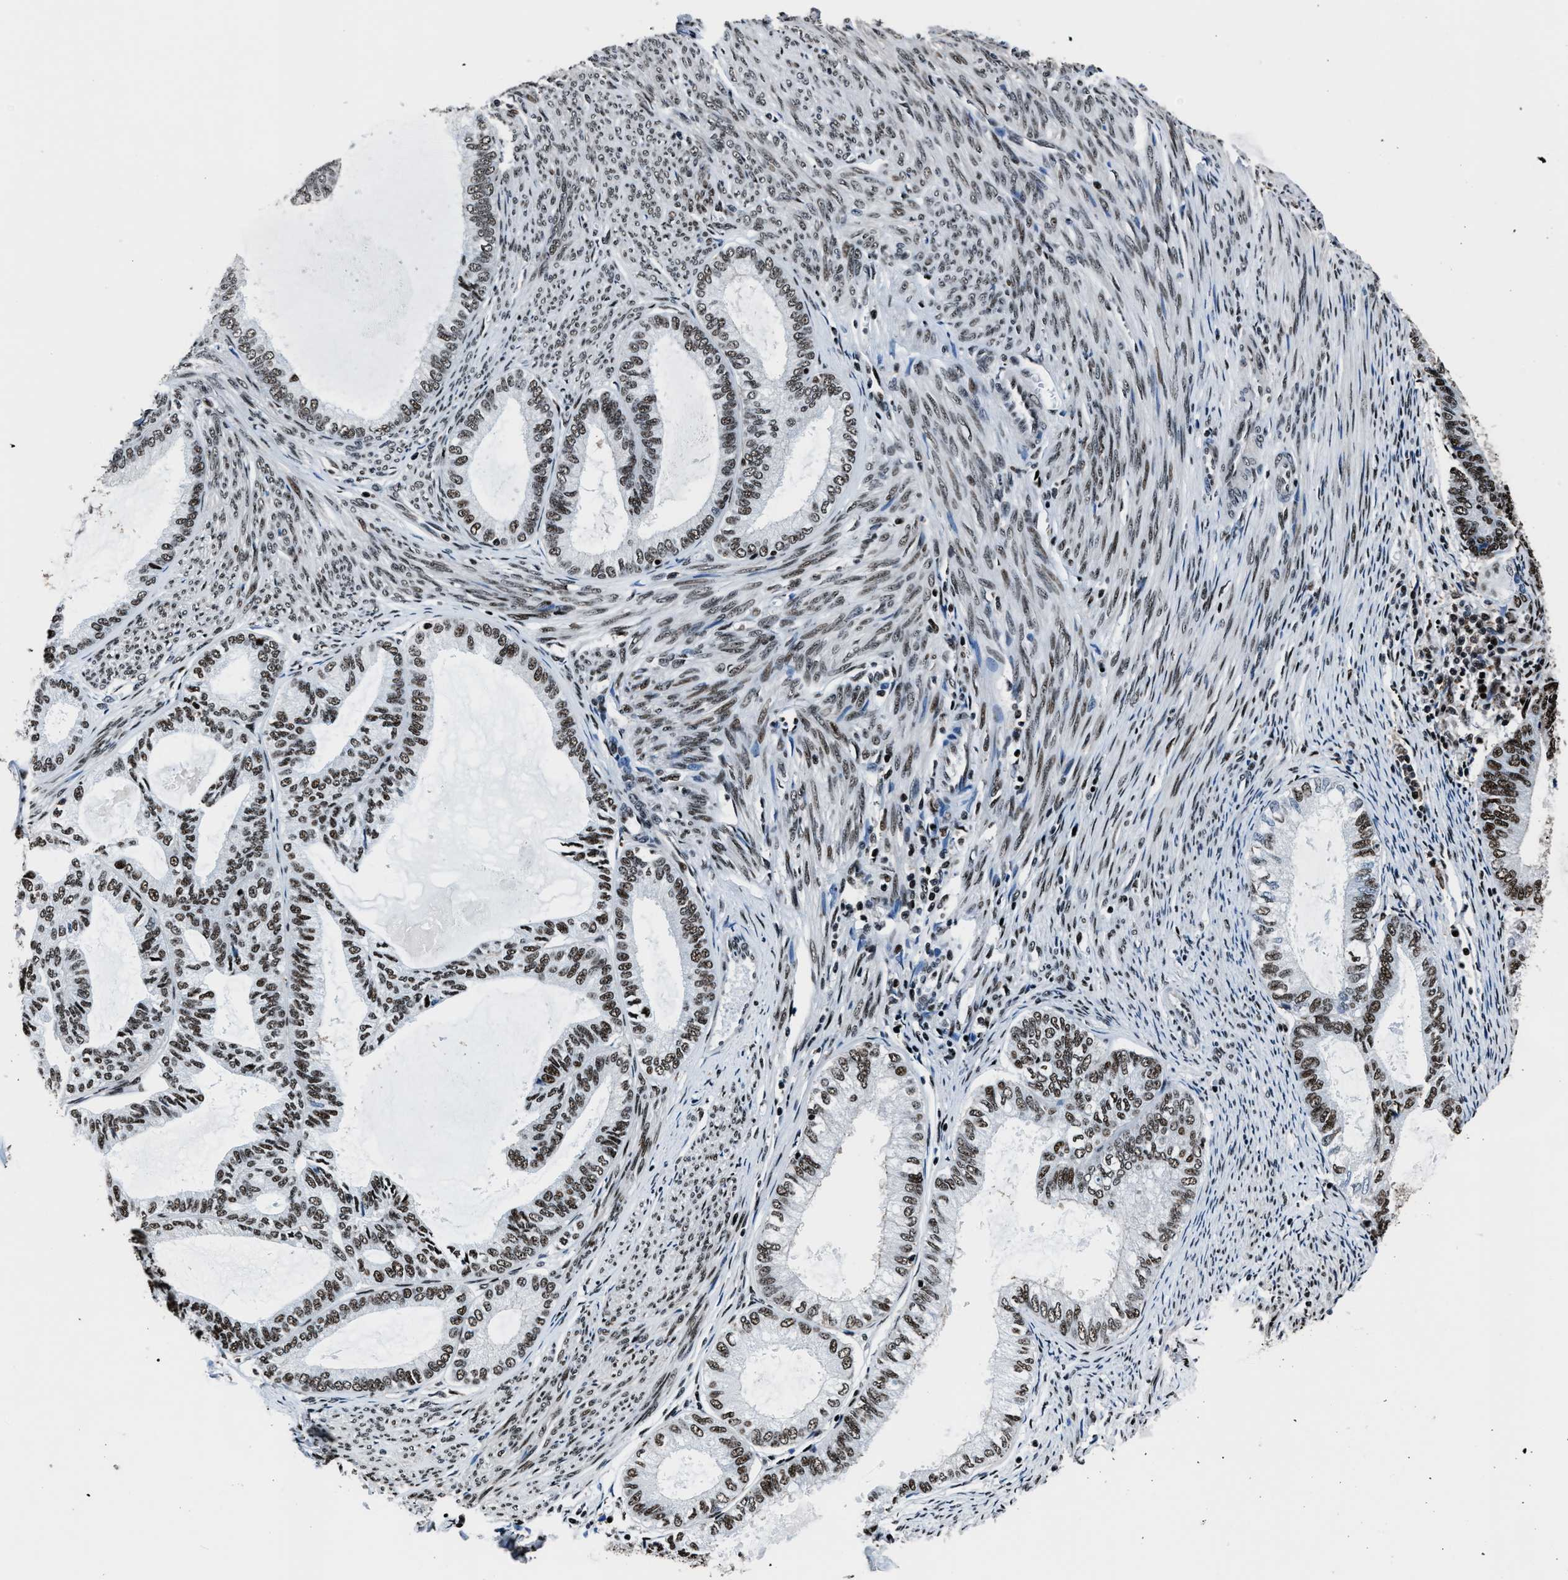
{"staining": {"intensity": "moderate", "quantity": ">75%", "location": "nuclear"}, "tissue": "endometrial cancer", "cell_type": "Tumor cells", "image_type": "cancer", "snomed": [{"axis": "morphology", "description": "Adenocarcinoma, NOS"}, {"axis": "topography", "description": "Endometrium"}], "caption": "IHC image of human endometrial adenocarcinoma stained for a protein (brown), which demonstrates medium levels of moderate nuclear expression in approximately >75% of tumor cells.", "gene": "PPIE", "patient": {"sex": "female", "age": 86}}